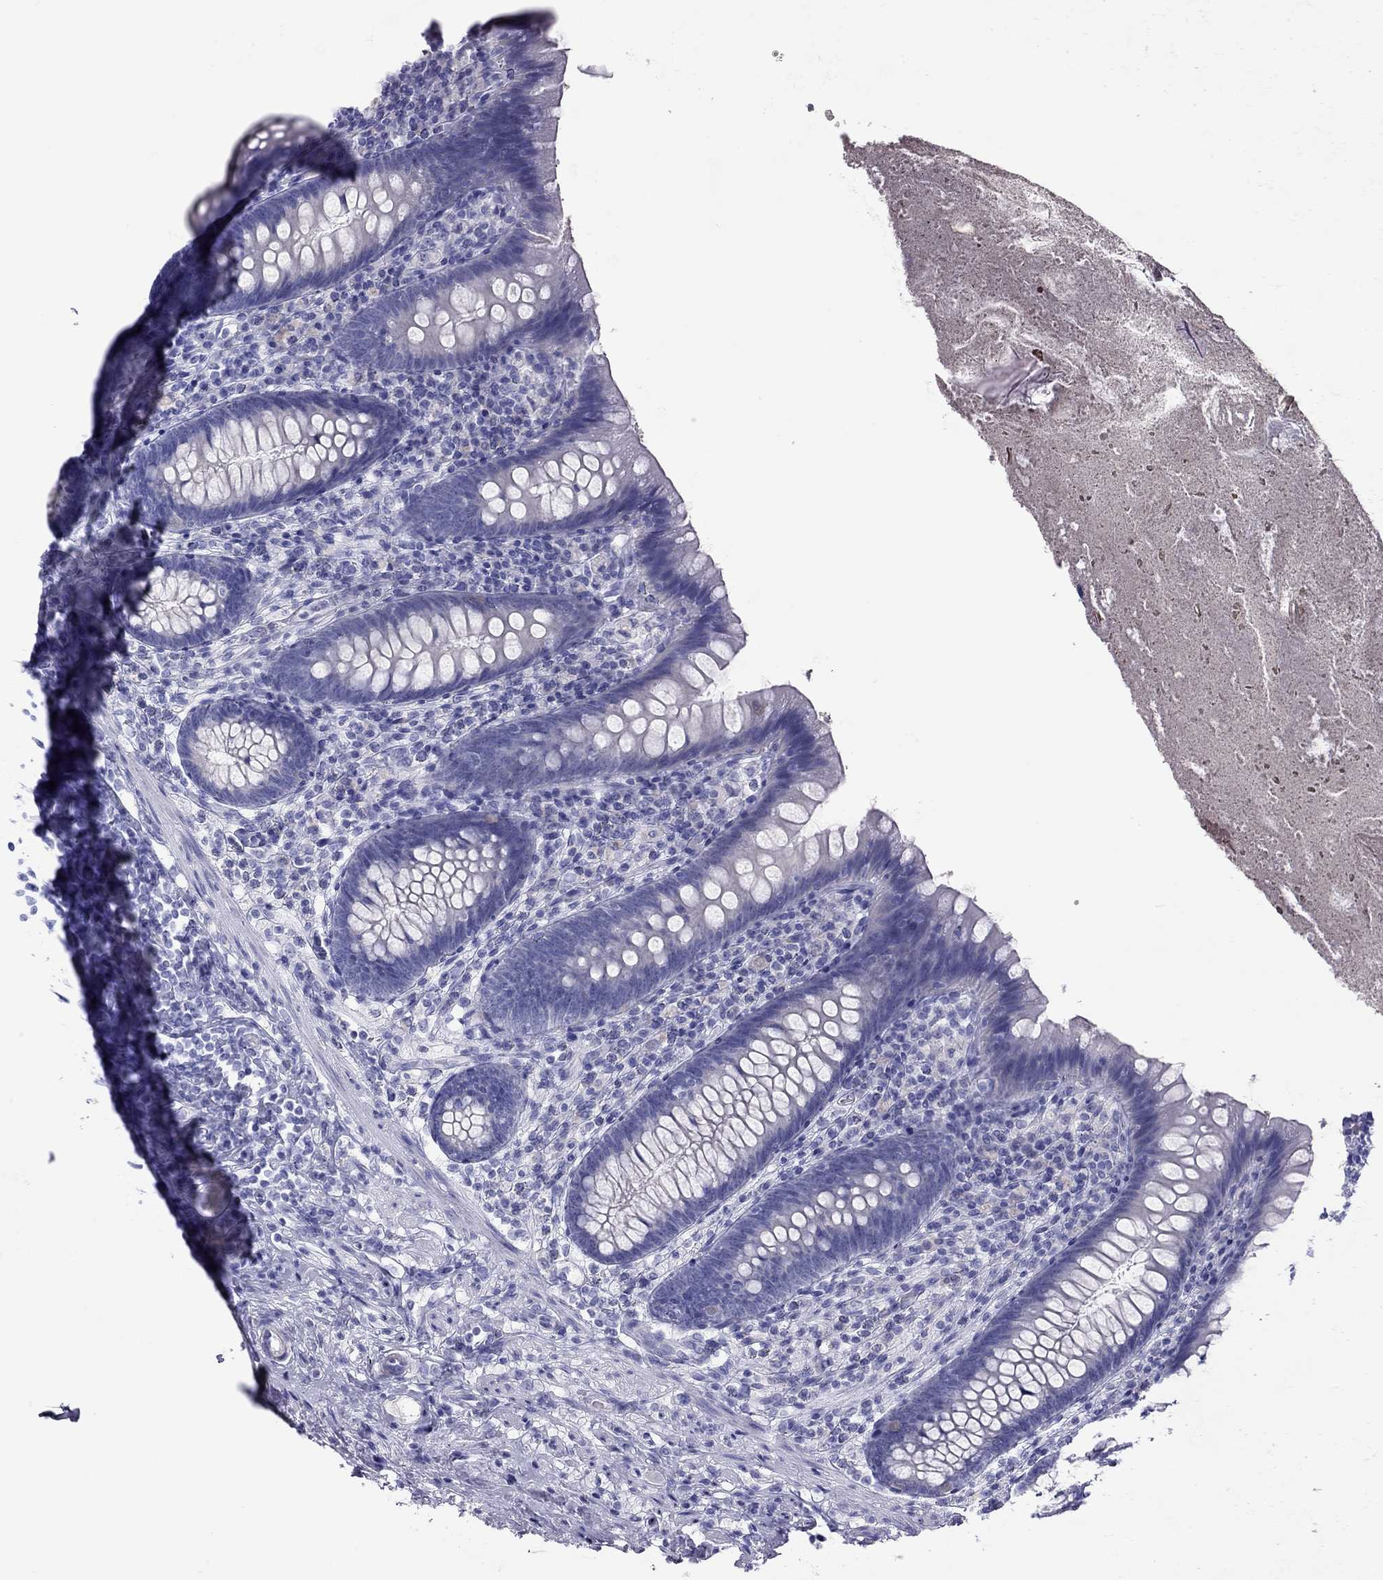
{"staining": {"intensity": "negative", "quantity": "none", "location": "none"}, "tissue": "appendix", "cell_type": "Glandular cells", "image_type": "normal", "snomed": [{"axis": "morphology", "description": "Normal tissue, NOS"}, {"axis": "topography", "description": "Appendix"}], "caption": "Immunohistochemistry (IHC) of benign human appendix reveals no positivity in glandular cells.", "gene": "STAG3", "patient": {"sex": "male", "age": 47}}